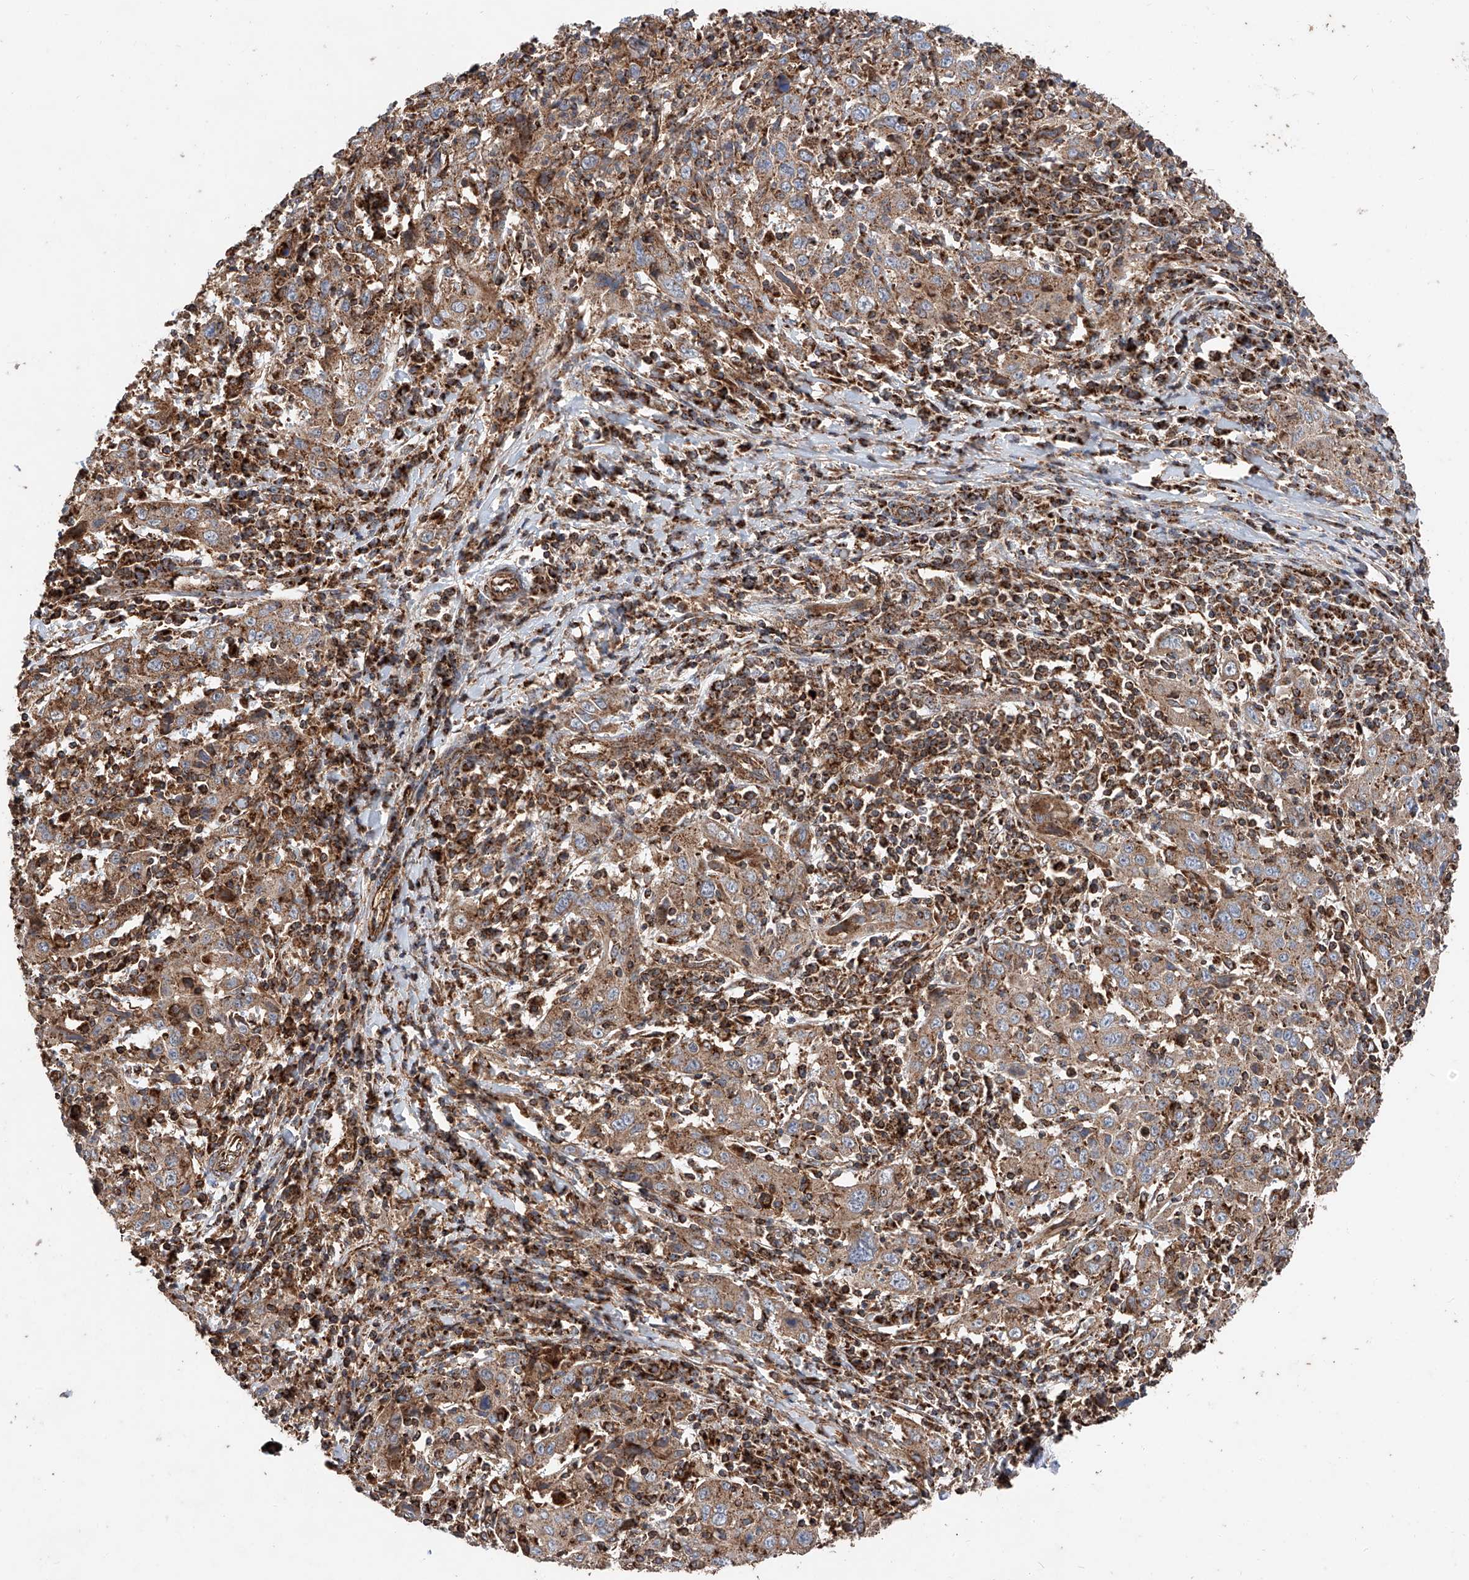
{"staining": {"intensity": "weak", "quantity": ">75%", "location": "cytoplasmic/membranous"}, "tissue": "cervical cancer", "cell_type": "Tumor cells", "image_type": "cancer", "snomed": [{"axis": "morphology", "description": "Squamous cell carcinoma, NOS"}, {"axis": "topography", "description": "Cervix"}], "caption": "Immunohistochemical staining of squamous cell carcinoma (cervical) shows weak cytoplasmic/membranous protein expression in about >75% of tumor cells.", "gene": "PISD", "patient": {"sex": "female", "age": 46}}